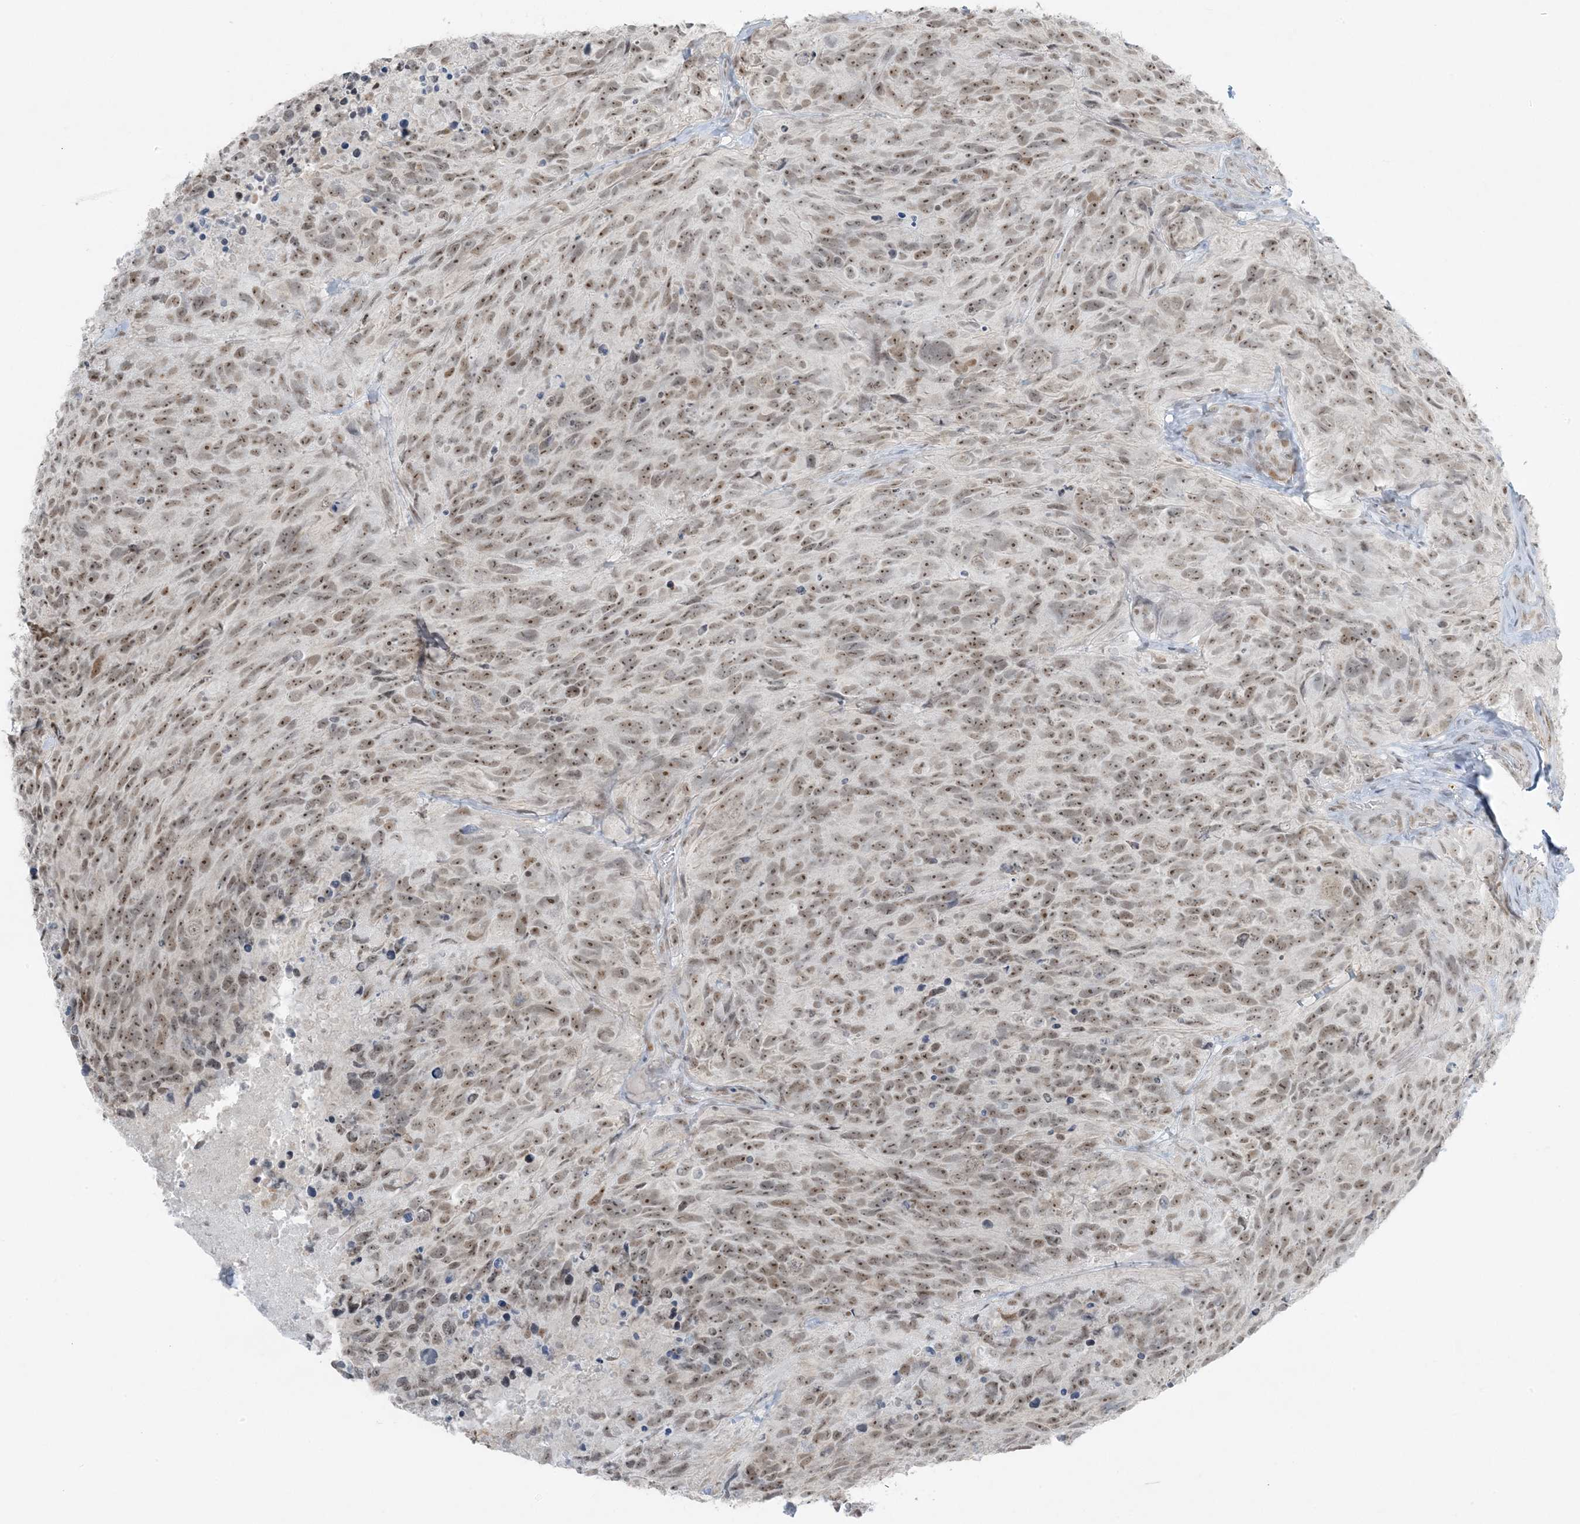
{"staining": {"intensity": "moderate", "quantity": ">75%", "location": "nuclear"}, "tissue": "glioma", "cell_type": "Tumor cells", "image_type": "cancer", "snomed": [{"axis": "morphology", "description": "Glioma, malignant, High grade"}, {"axis": "topography", "description": "Brain"}], "caption": "Tumor cells reveal moderate nuclear expression in about >75% of cells in glioma. (Stains: DAB in brown, nuclei in blue, Microscopy: brightfield microscopy at high magnification).", "gene": "ZNF787", "patient": {"sex": "male", "age": 69}}